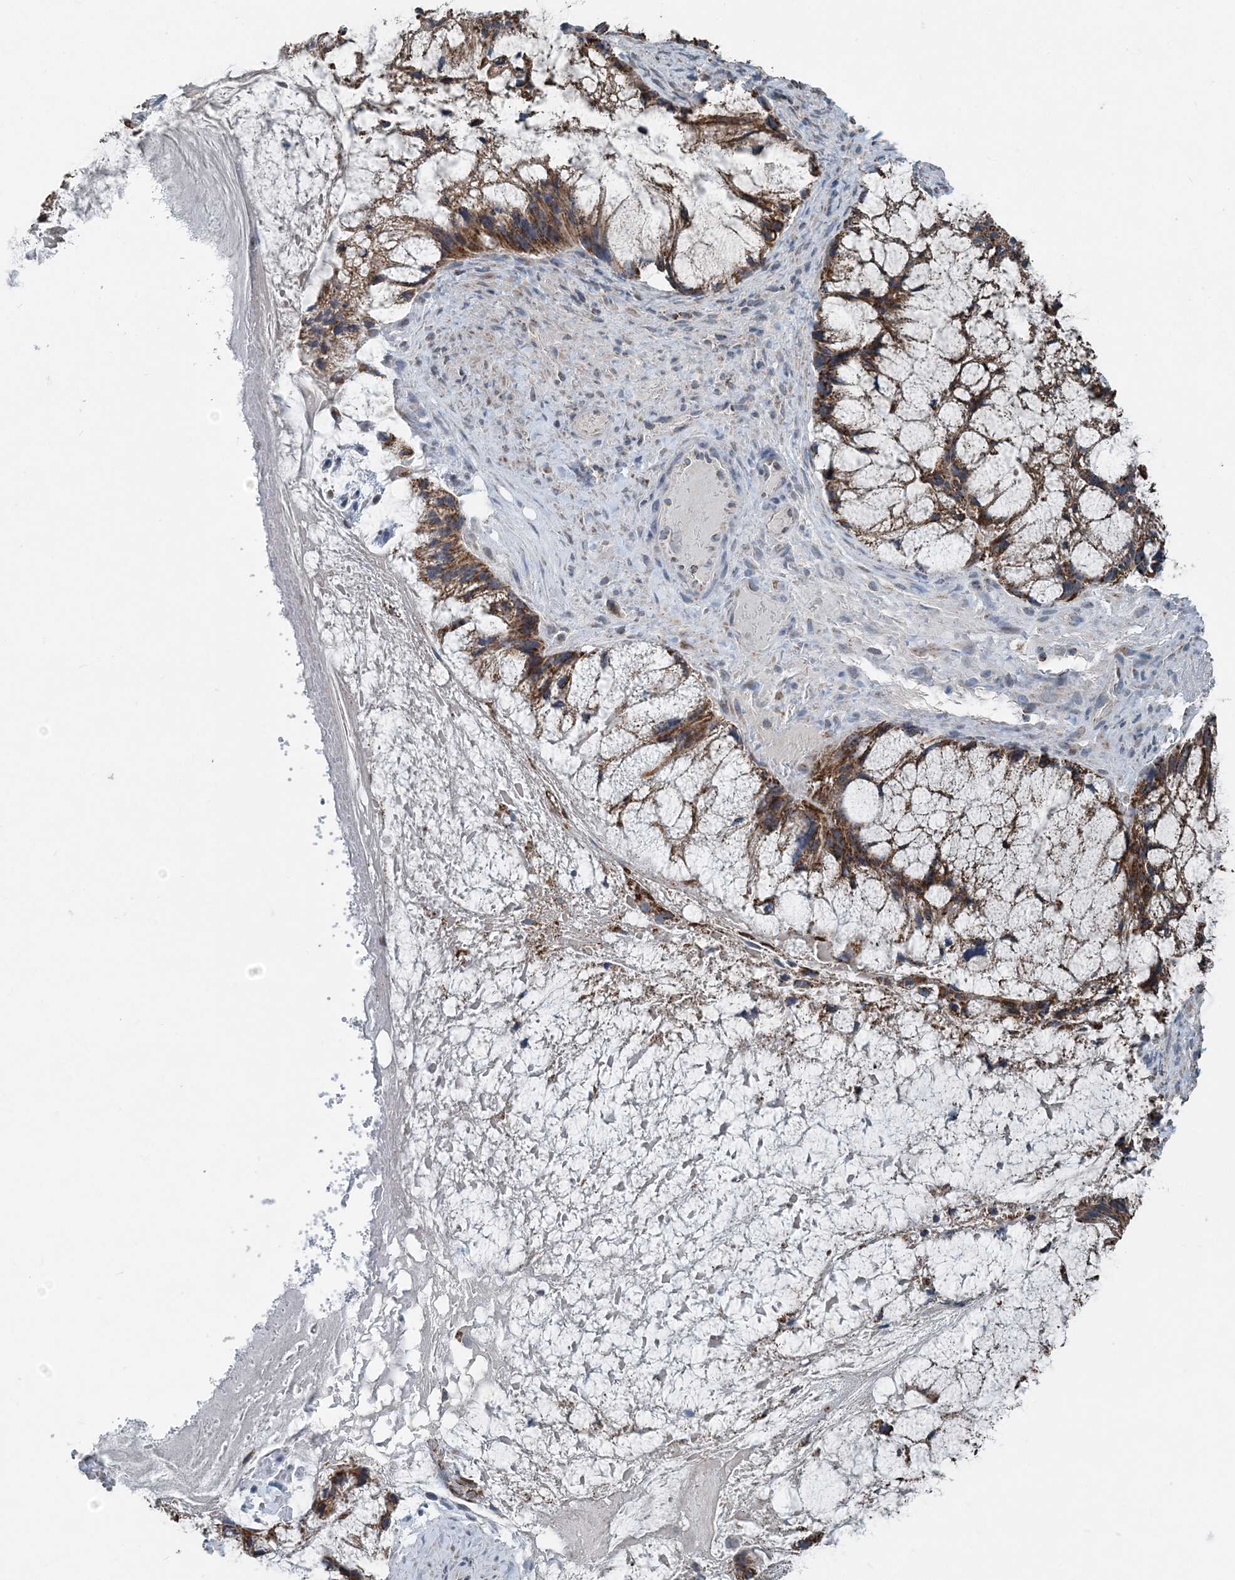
{"staining": {"intensity": "moderate", "quantity": ">75%", "location": "cytoplasmic/membranous"}, "tissue": "ovarian cancer", "cell_type": "Tumor cells", "image_type": "cancer", "snomed": [{"axis": "morphology", "description": "Cystadenocarcinoma, mucinous, NOS"}, {"axis": "topography", "description": "Ovary"}], "caption": "Tumor cells display medium levels of moderate cytoplasmic/membranous expression in about >75% of cells in ovarian mucinous cystadenocarcinoma.", "gene": "SUCLG1", "patient": {"sex": "female", "age": 37}}